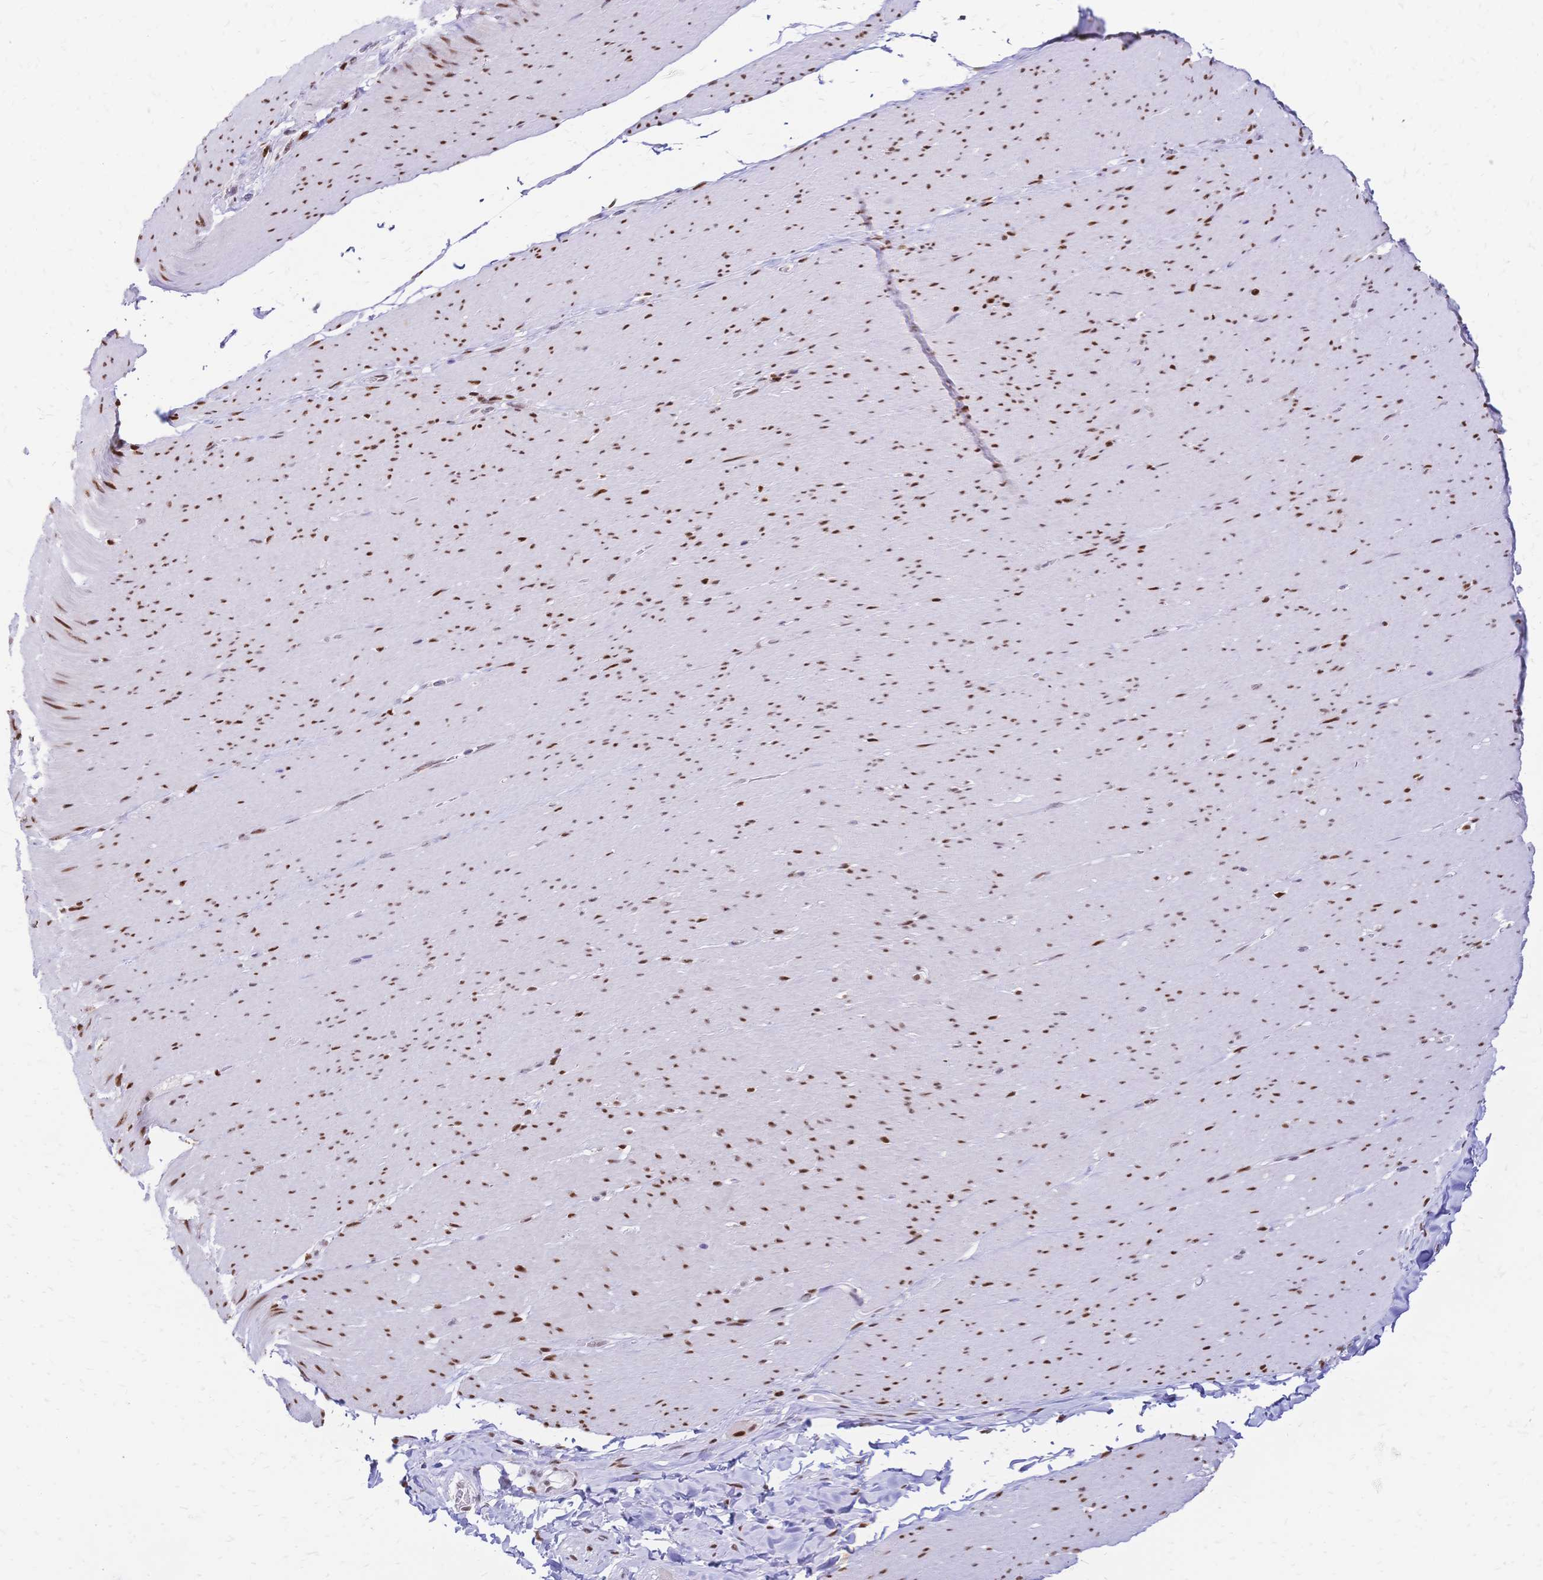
{"staining": {"intensity": "moderate", "quantity": ">75%", "location": "nuclear"}, "tissue": "smooth muscle", "cell_type": "Smooth muscle cells", "image_type": "normal", "snomed": [{"axis": "morphology", "description": "Normal tissue, NOS"}, {"axis": "topography", "description": "Smooth muscle"}, {"axis": "topography", "description": "Rectum"}], "caption": "Smooth muscle cells show medium levels of moderate nuclear staining in about >75% of cells in normal smooth muscle.", "gene": "NFIC", "patient": {"sex": "male", "age": 53}}